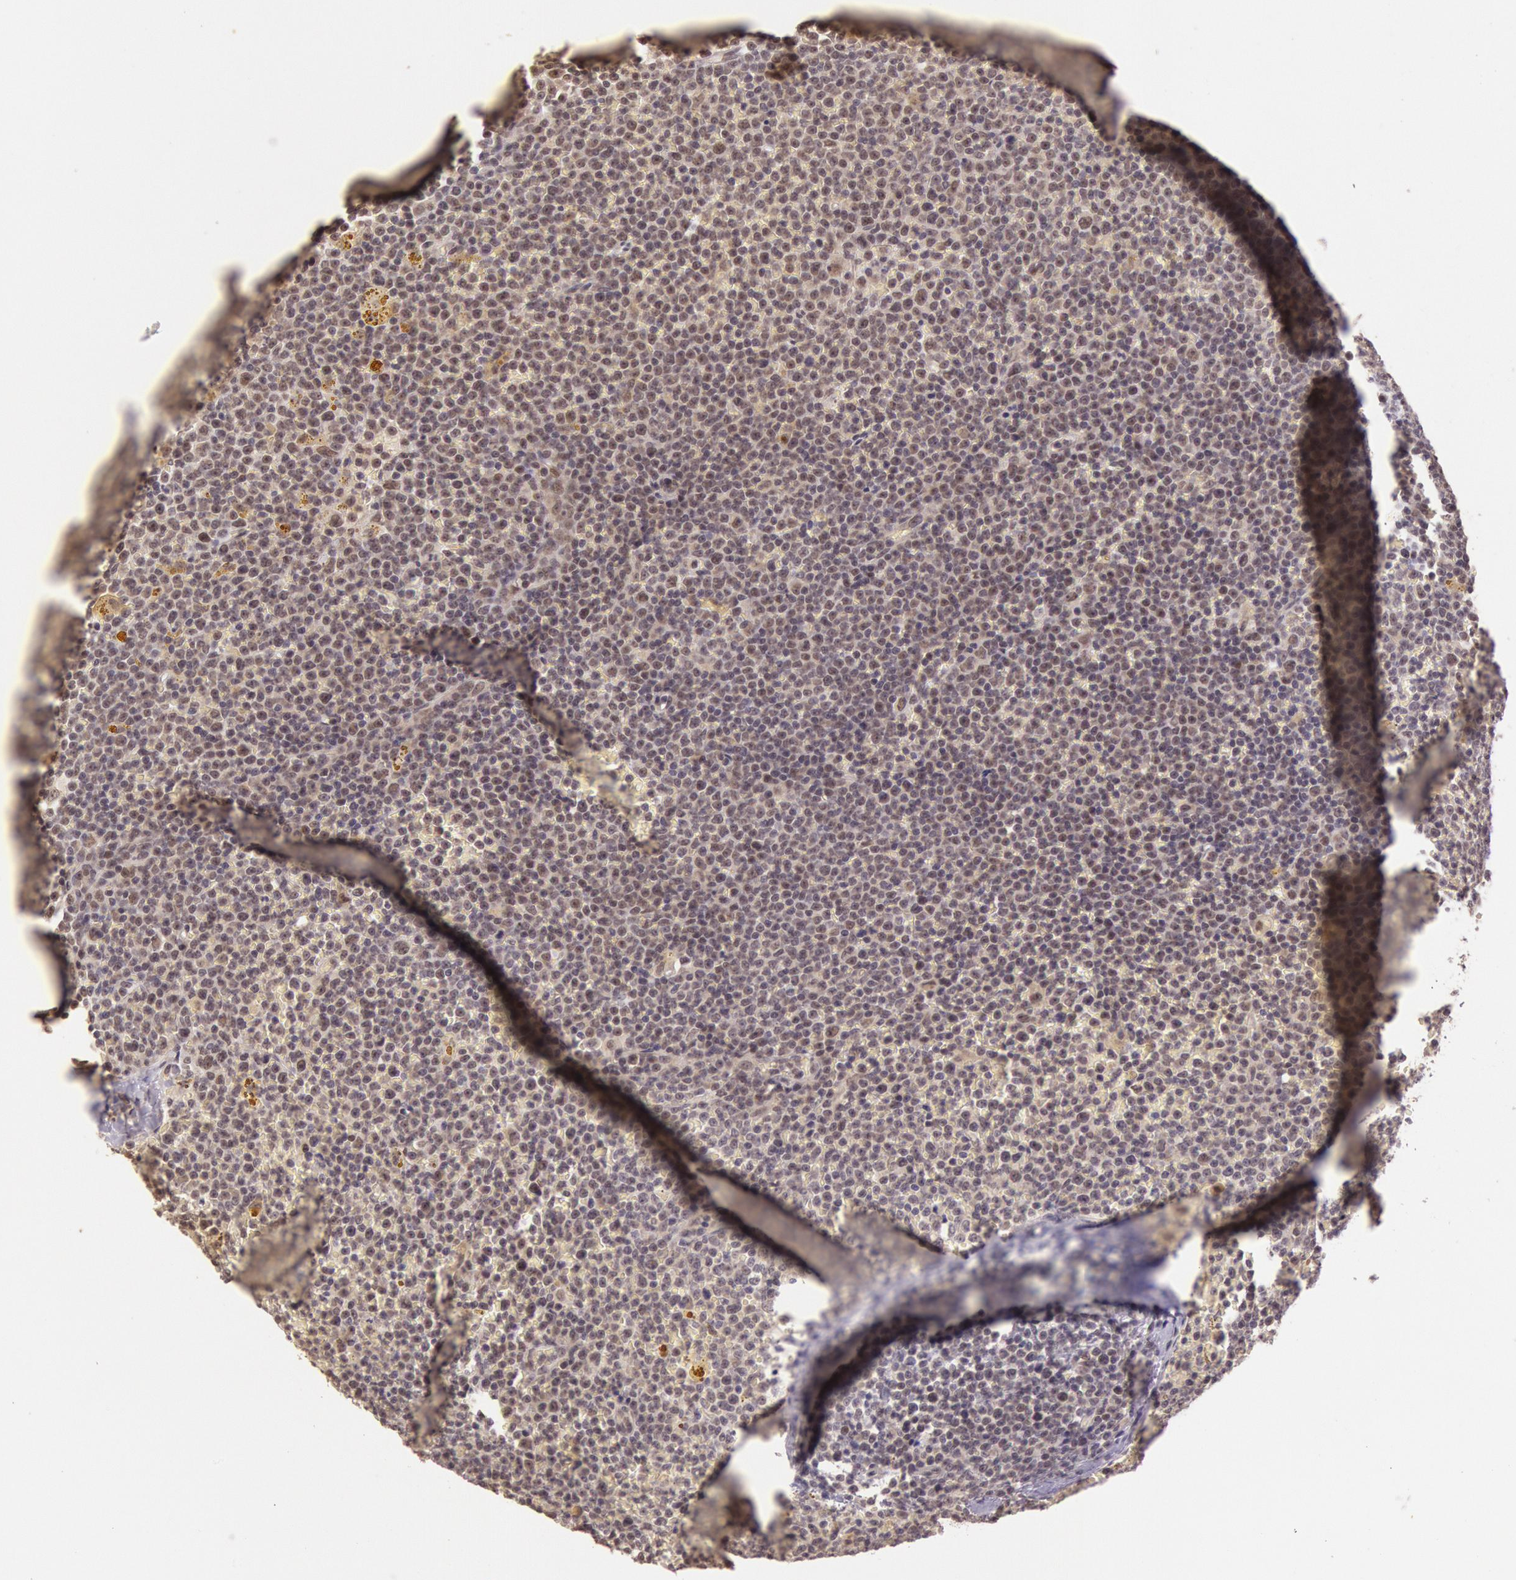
{"staining": {"intensity": "negative", "quantity": "none", "location": "none"}, "tissue": "lymphoma", "cell_type": "Tumor cells", "image_type": "cancer", "snomed": [{"axis": "morphology", "description": "Malignant lymphoma, non-Hodgkin's type, Low grade"}, {"axis": "topography", "description": "Lymph node"}], "caption": "Tumor cells show no significant expression in lymphoma.", "gene": "RTL10", "patient": {"sex": "male", "age": 50}}